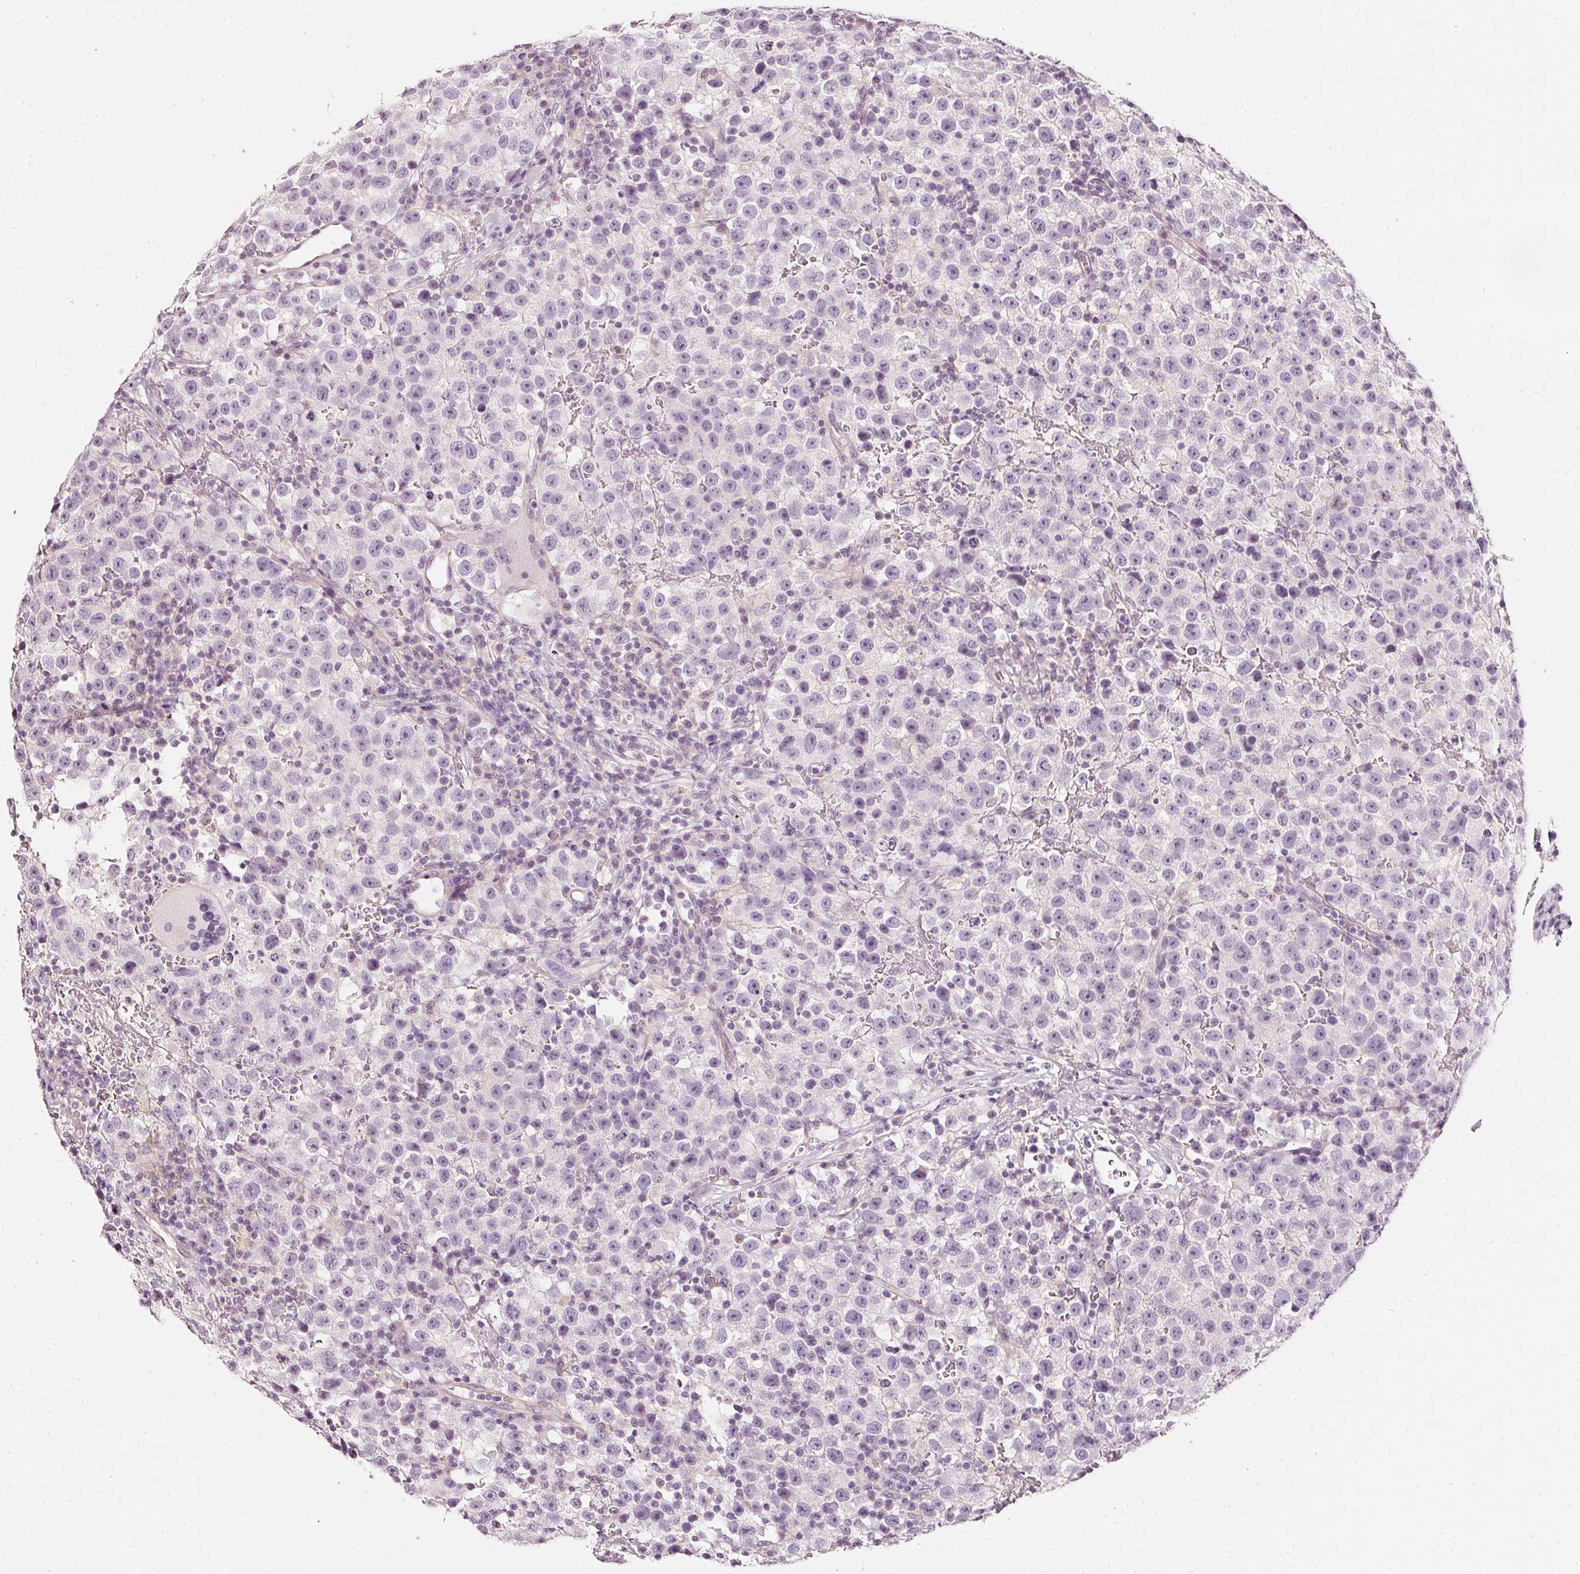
{"staining": {"intensity": "negative", "quantity": "none", "location": "none"}, "tissue": "testis cancer", "cell_type": "Tumor cells", "image_type": "cancer", "snomed": [{"axis": "morphology", "description": "Seminoma, NOS"}, {"axis": "topography", "description": "Testis"}], "caption": "This is an immunohistochemistry (IHC) histopathology image of testis cancer. There is no expression in tumor cells.", "gene": "CNP", "patient": {"sex": "male", "age": 22}}